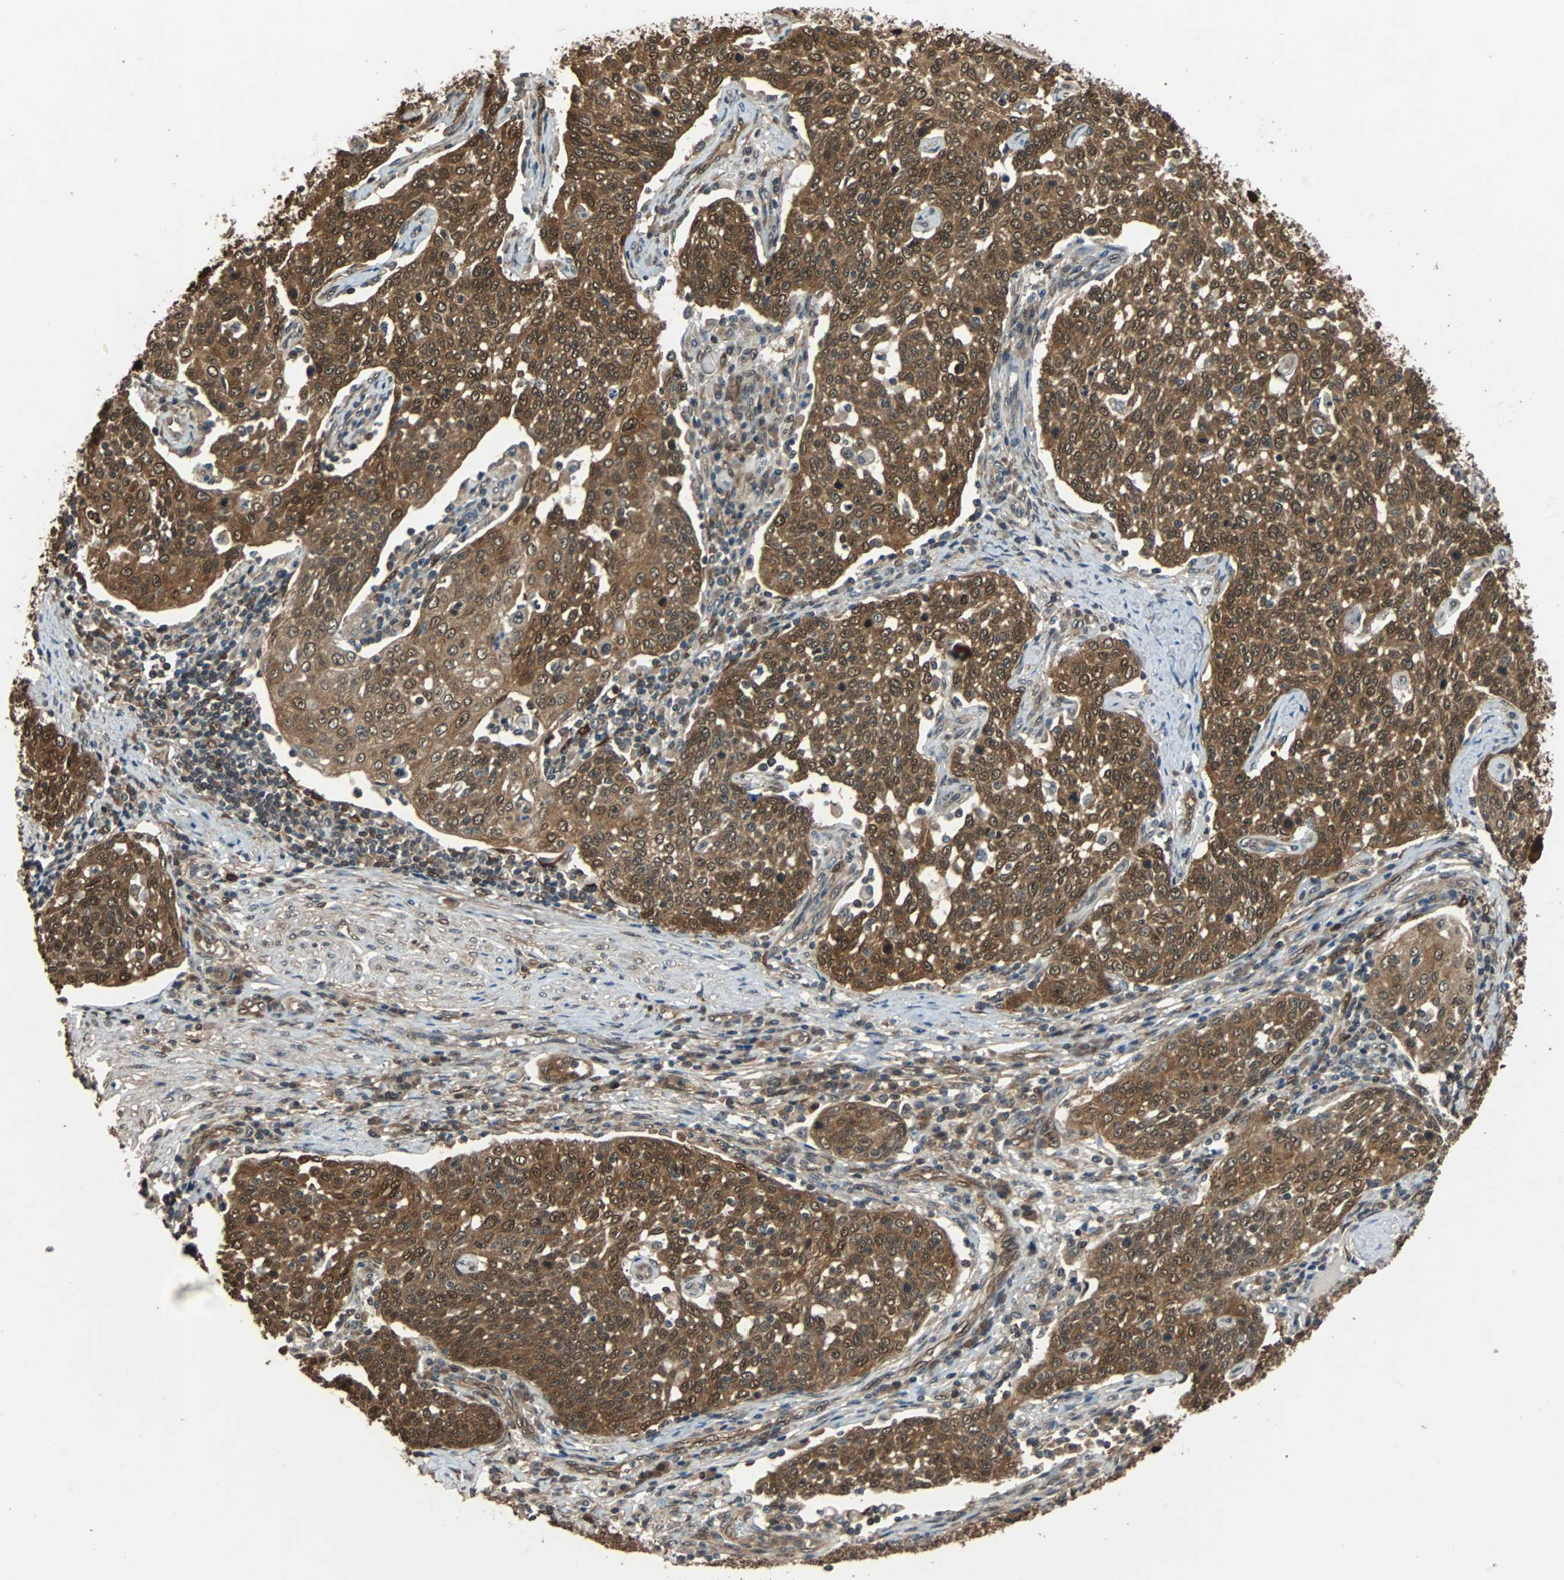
{"staining": {"intensity": "strong", "quantity": ">75%", "location": "cytoplasmic/membranous,nuclear"}, "tissue": "cervical cancer", "cell_type": "Tumor cells", "image_type": "cancer", "snomed": [{"axis": "morphology", "description": "Squamous cell carcinoma, NOS"}, {"axis": "topography", "description": "Cervix"}], "caption": "Immunohistochemistry of cervical cancer (squamous cell carcinoma) shows high levels of strong cytoplasmic/membranous and nuclear positivity in approximately >75% of tumor cells.", "gene": "PRDX6", "patient": {"sex": "female", "age": 34}}